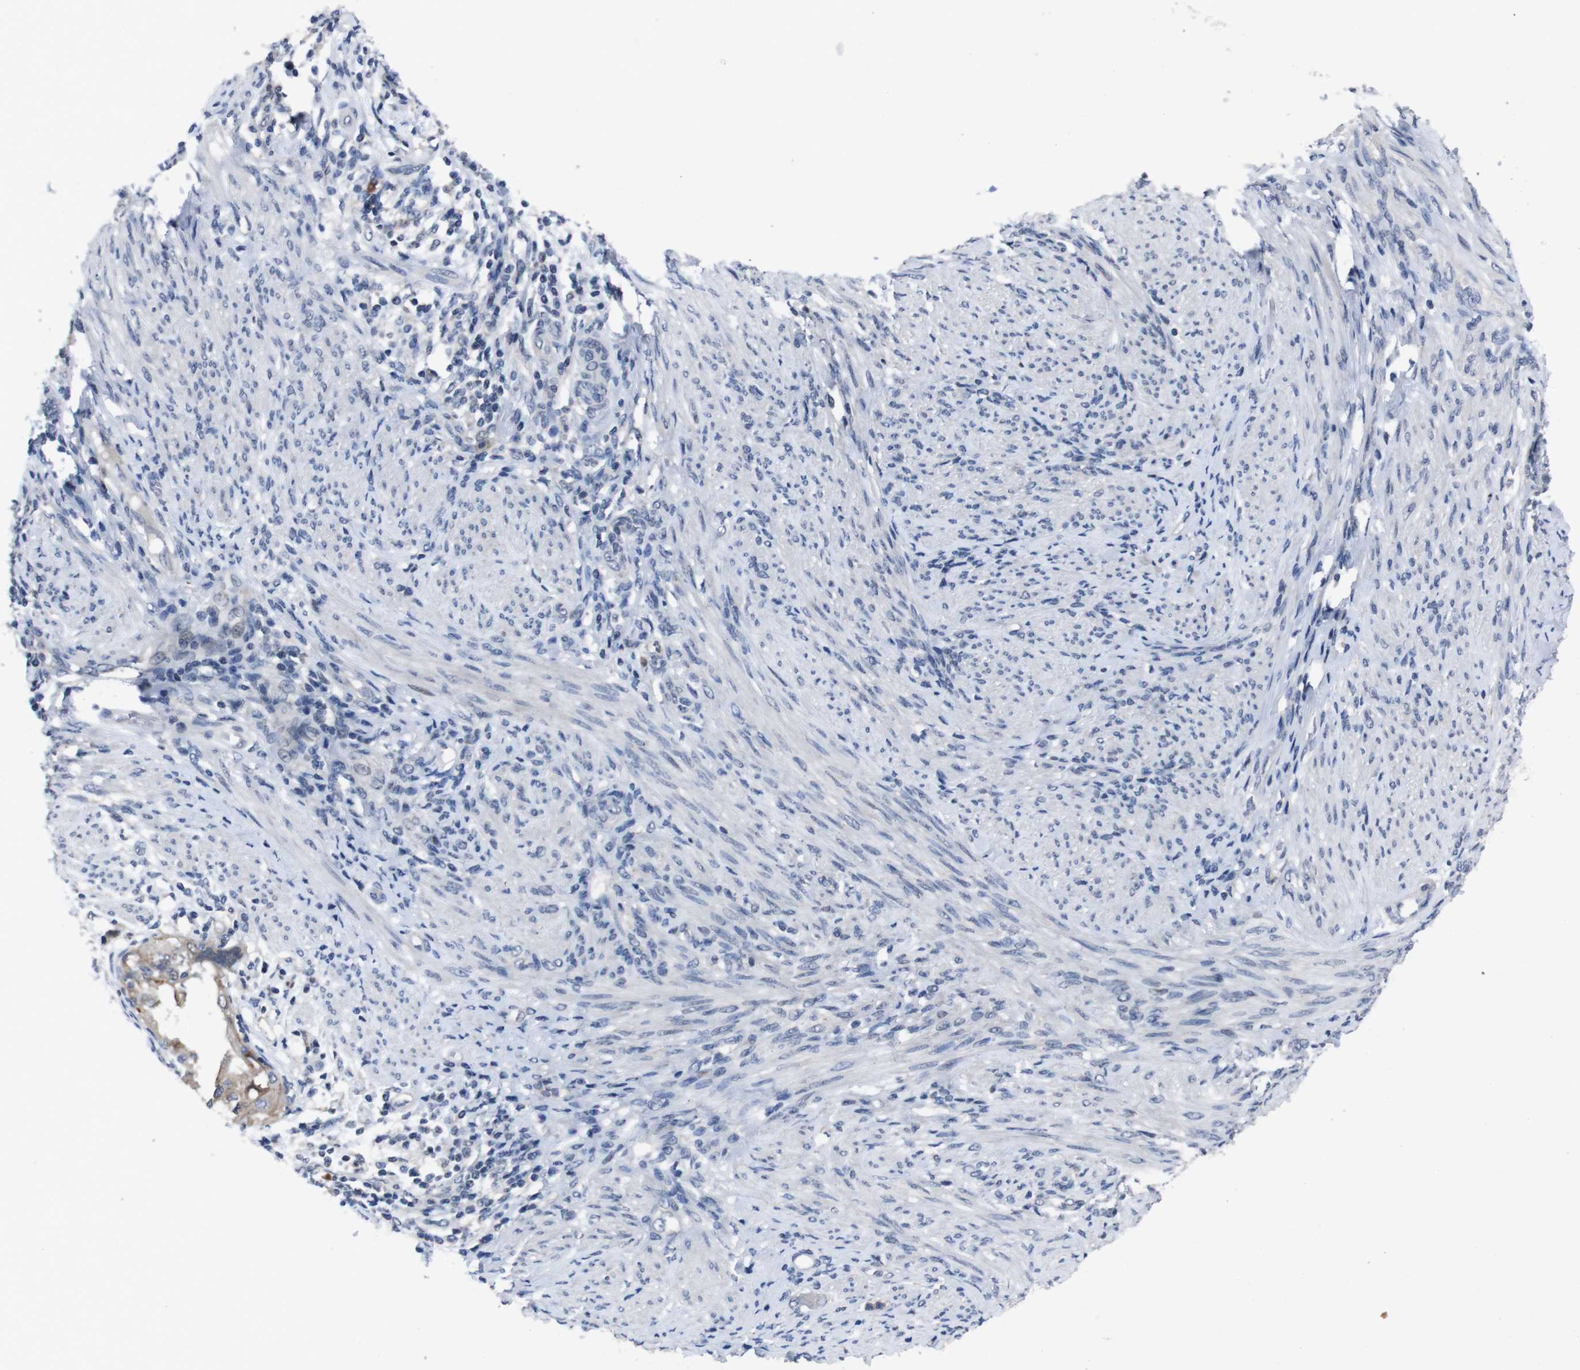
{"staining": {"intensity": "moderate", "quantity": ">75%", "location": "cytoplasmic/membranous"}, "tissue": "endometrial cancer", "cell_type": "Tumor cells", "image_type": "cancer", "snomed": [{"axis": "morphology", "description": "Adenocarcinoma, NOS"}, {"axis": "topography", "description": "Endometrium"}], "caption": "Tumor cells show medium levels of moderate cytoplasmic/membranous expression in approximately >75% of cells in human endometrial cancer (adenocarcinoma). (Stains: DAB (3,3'-diaminobenzidine) in brown, nuclei in blue, Microscopy: brightfield microscopy at high magnification).", "gene": "SEMA4B", "patient": {"sex": "female", "age": 85}}